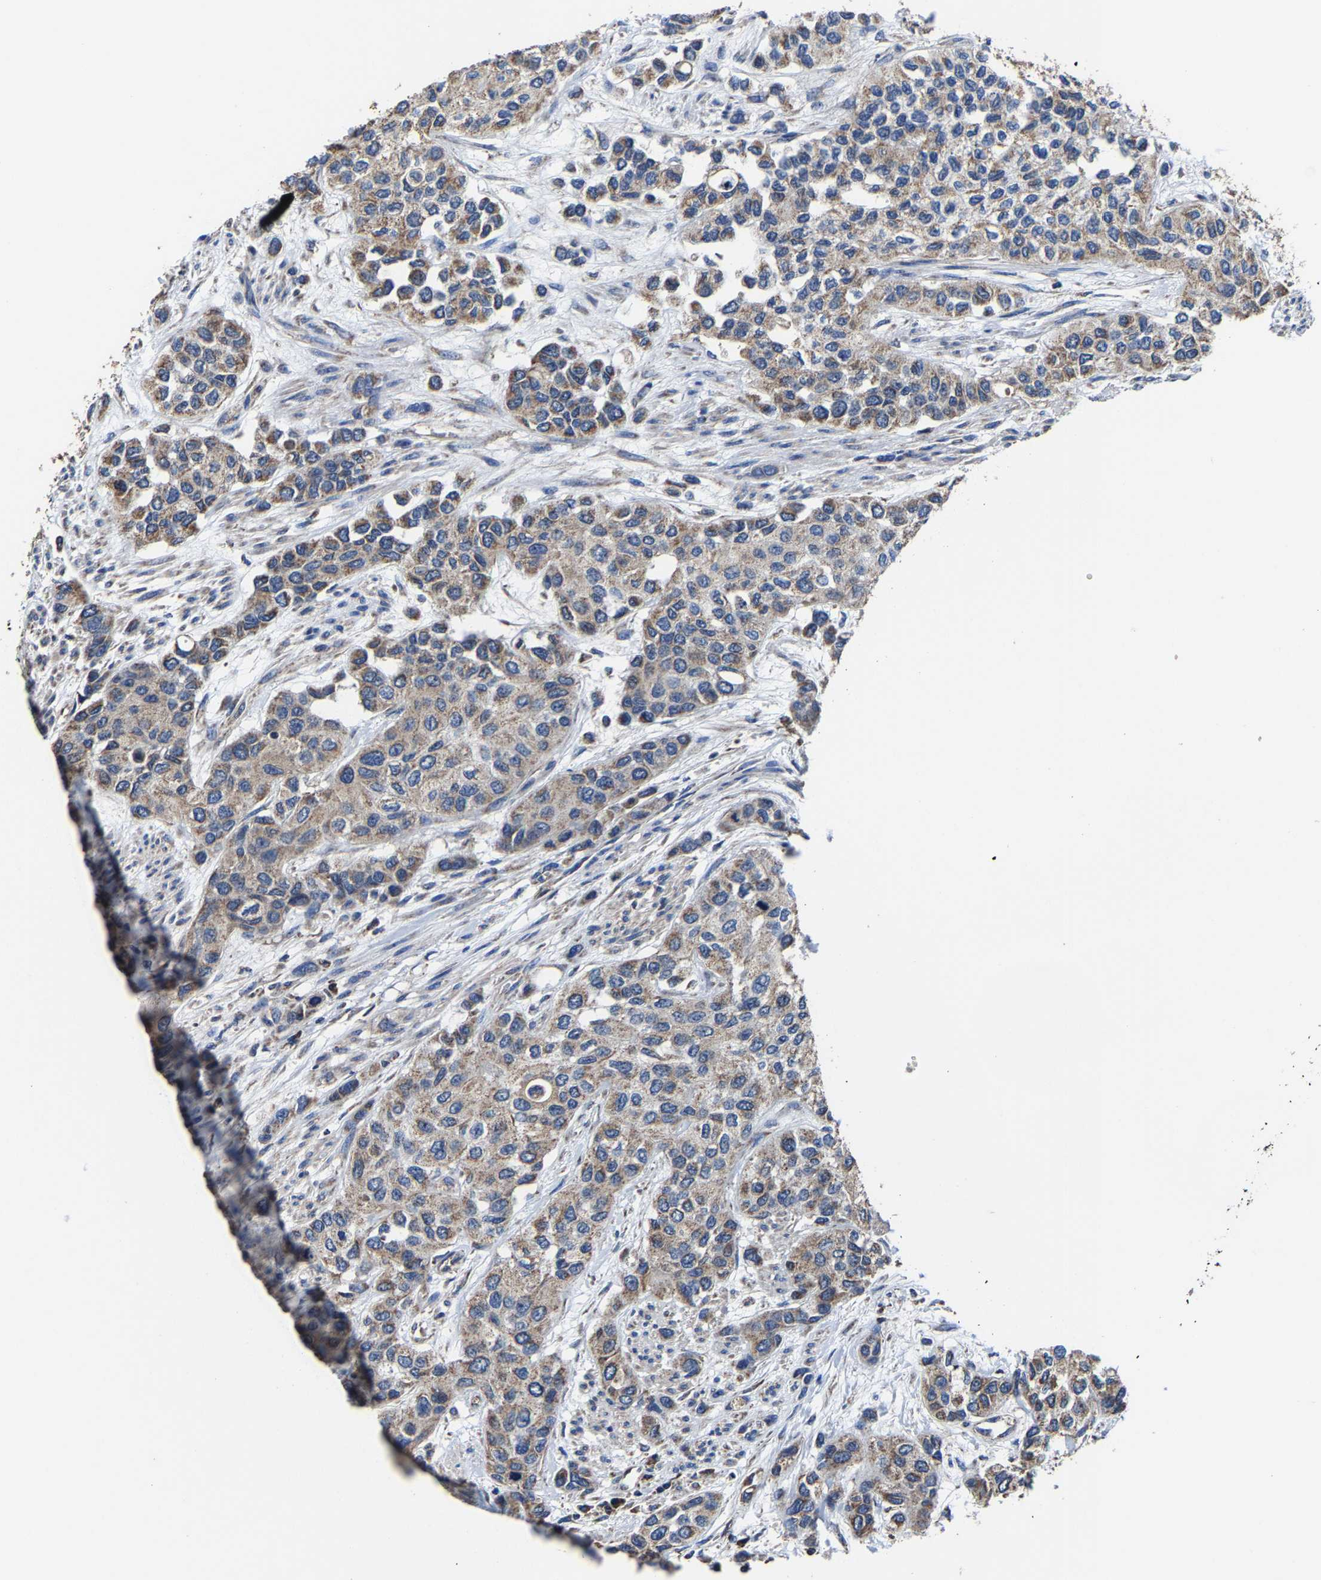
{"staining": {"intensity": "weak", "quantity": ">75%", "location": "cytoplasmic/membranous"}, "tissue": "urothelial cancer", "cell_type": "Tumor cells", "image_type": "cancer", "snomed": [{"axis": "morphology", "description": "Urothelial carcinoma, High grade"}, {"axis": "topography", "description": "Urinary bladder"}], "caption": "There is low levels of weak cytoplasmic/membranous expression in tumor cells of urothelial cancer, as demonstrated by immunohistochemical staining (brown color).", "gene": "ZCCHC7", "patient": {"sex": "female", "age": 56}}